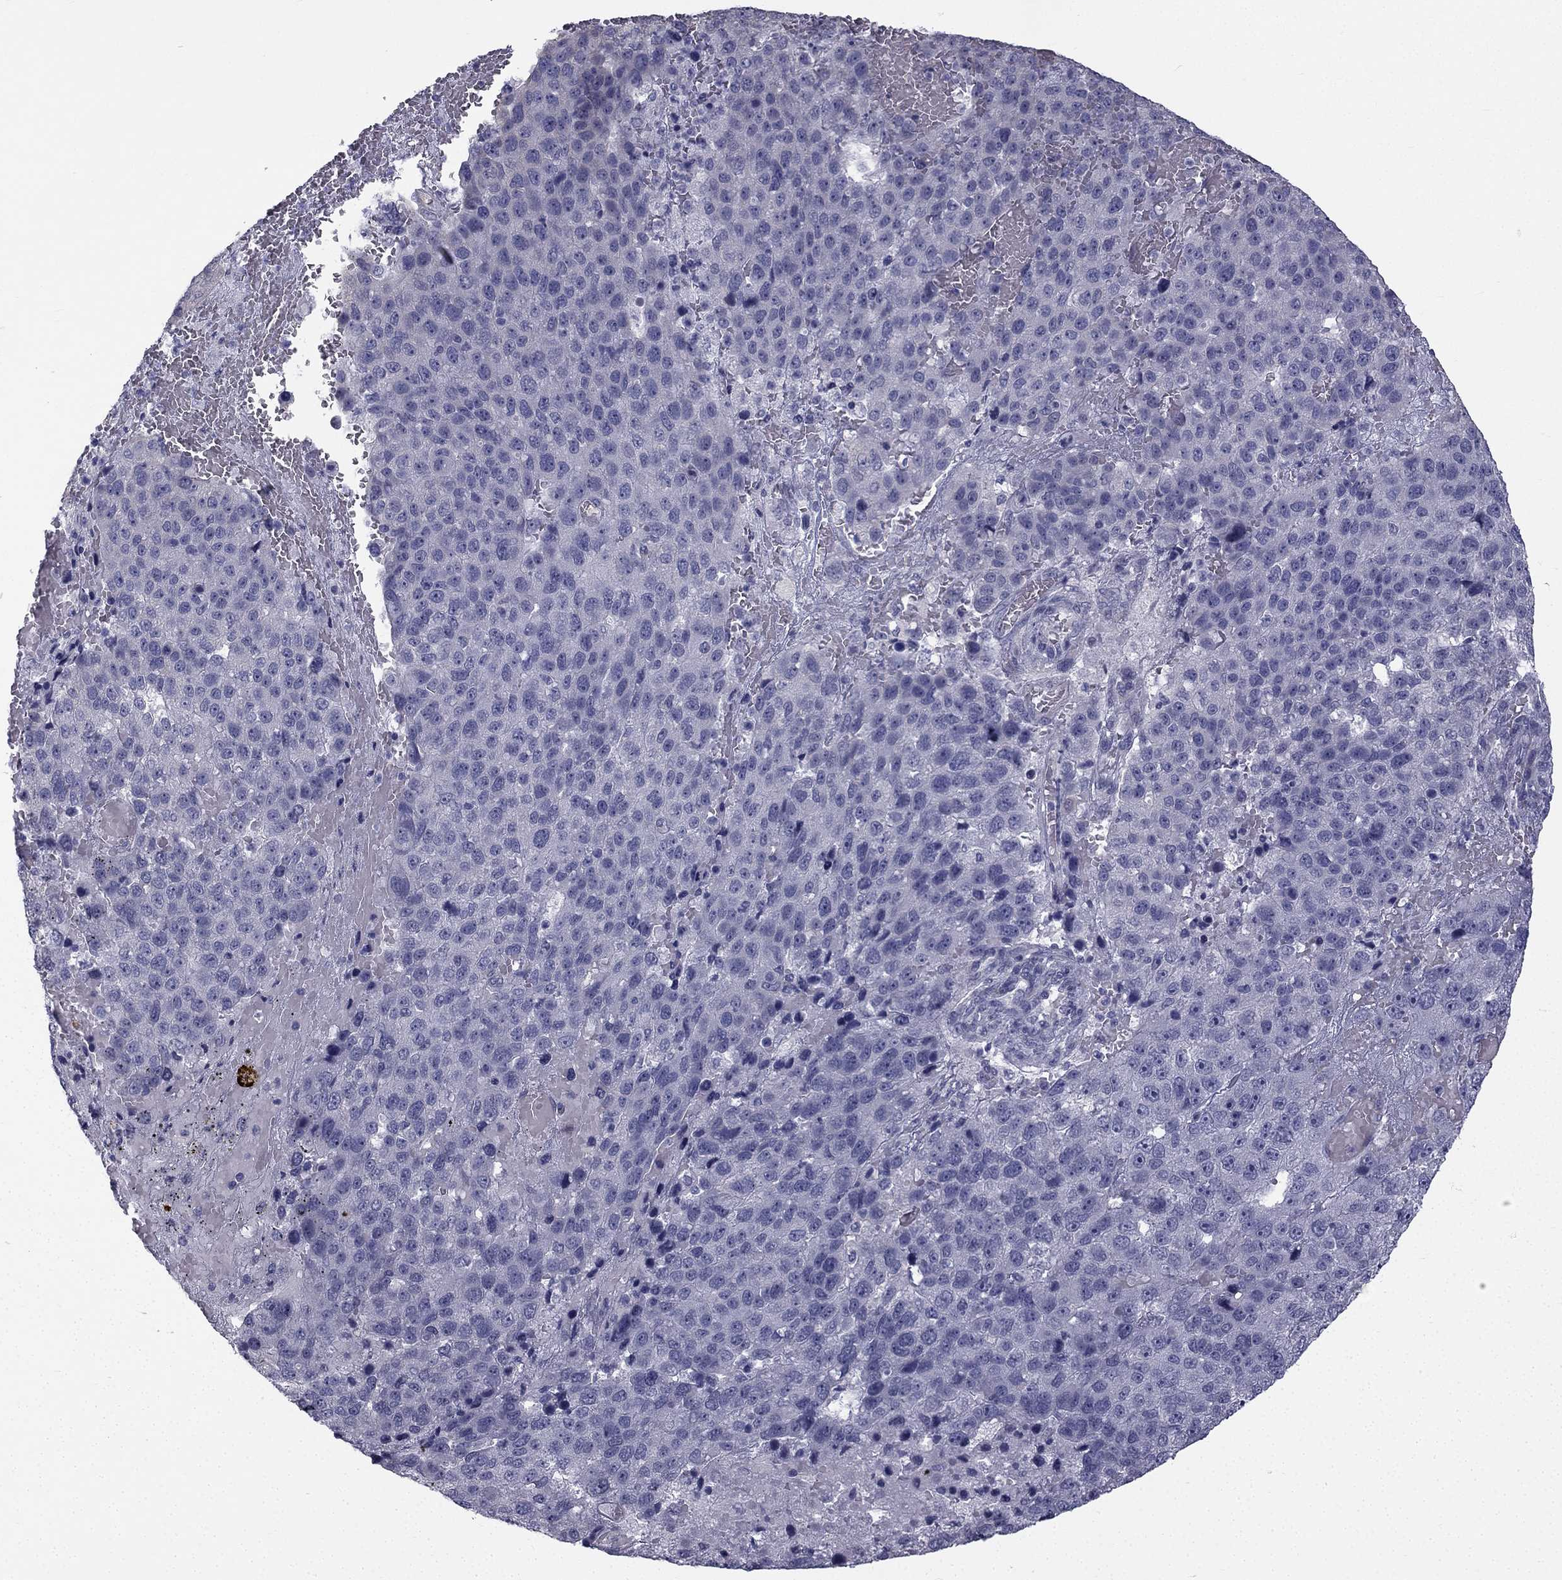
{"staining": {"intensity": "negative", "quantity": "none", "location": "none"}, "tissue": "pancreatic cancer", "cell_type": "Tumor cells", "image_type": "cancer", "snomed": [{"axis": "morphology", "description": "Adenocarcinoma, NOS"}, {"axis": "topography", "description": "Pancreas"}], "caption": "This is an immunohistochemistry photomicrograph of pancreatic cancer (adenocarcinoma). There is no expression in tumor cells.", "gene": "CCDC40", "patient": {"sex": "female", "age": 61}}